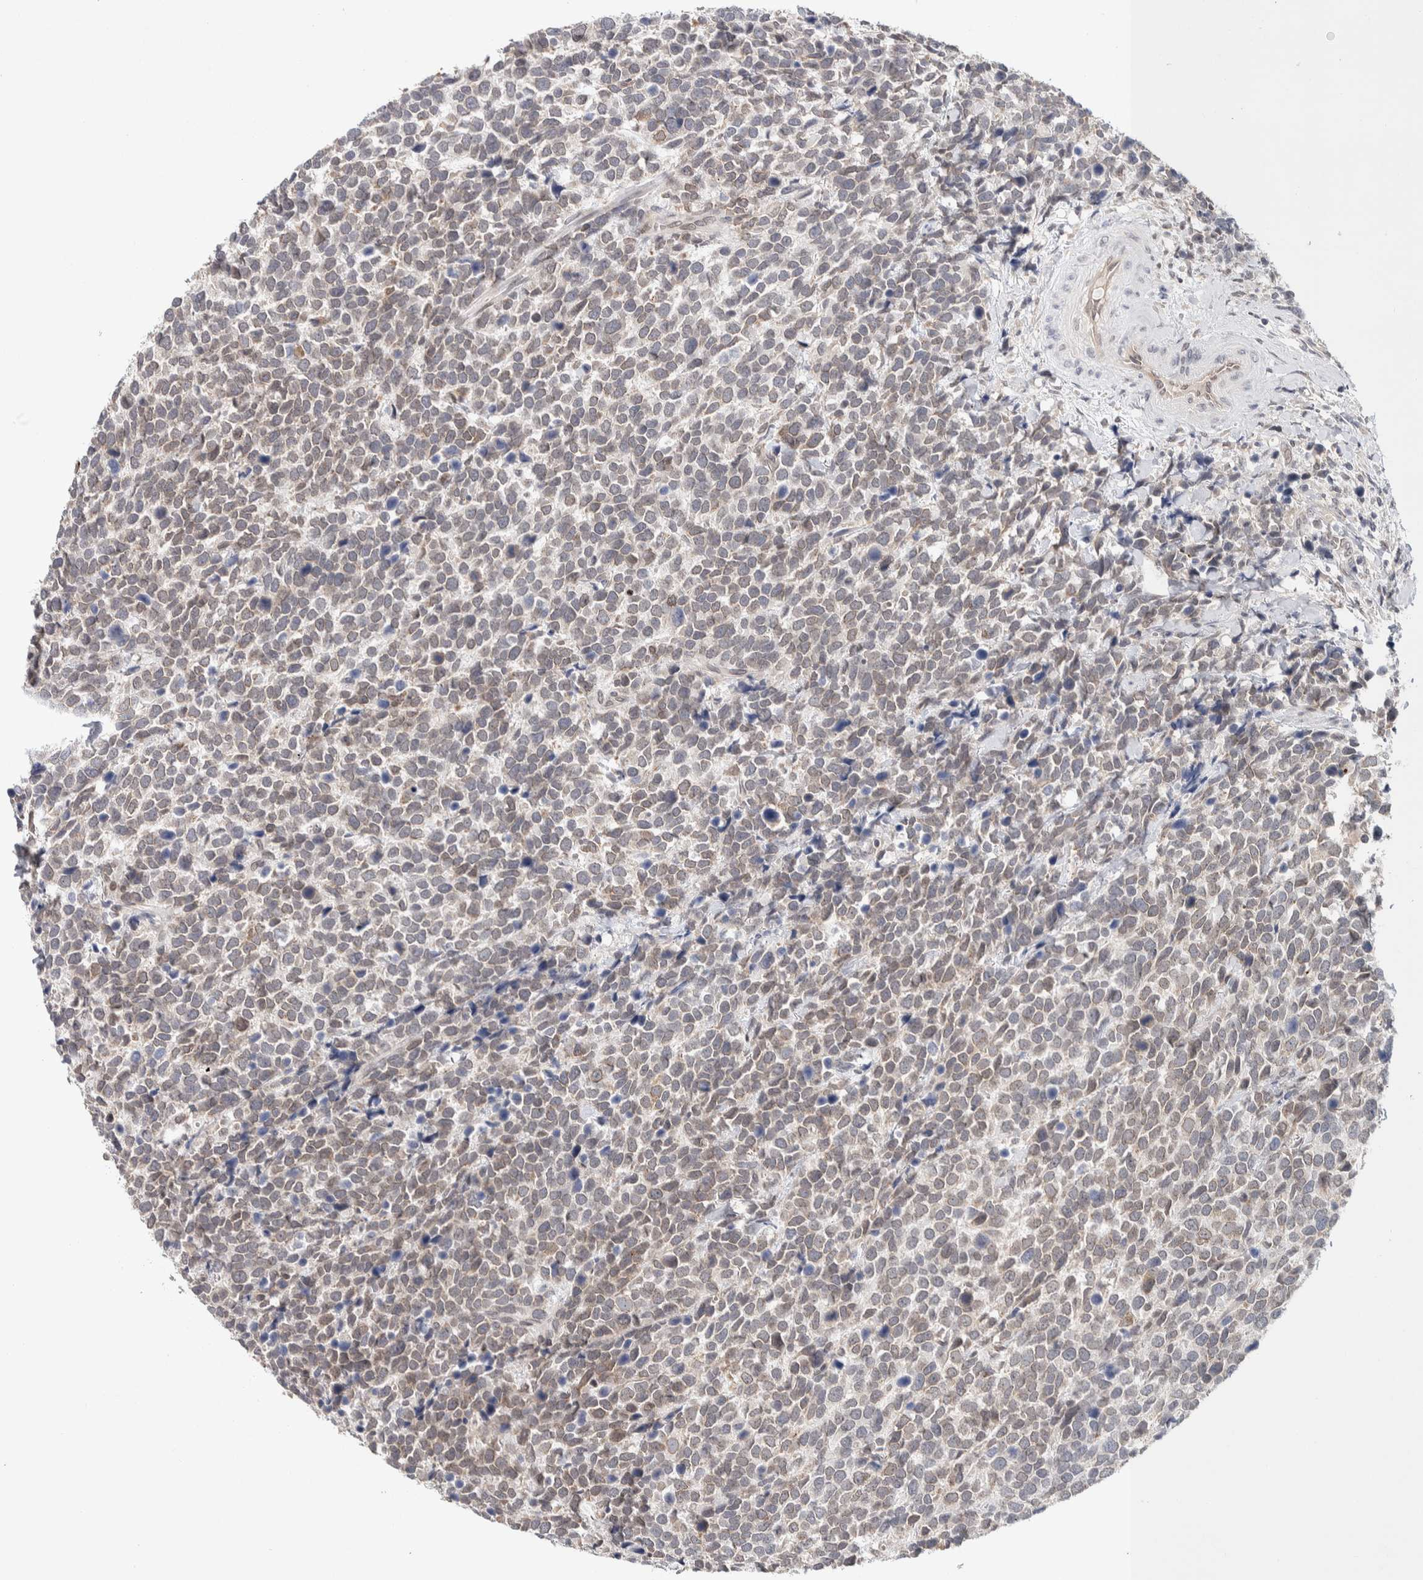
{"staining": {"intensity": "weak", "quantity": "25%-75%", "location": "cytoplasmic/membranous,nuclear"}, "tissue": "urothelial cancer", "cell_type": "Tumor cells", "image_type": "cancer", "snomed": [{"axis": "morphology", "description": "Urothelial carcinoma, High grade"}, {"axis": "topography", "description": "Urinary bladder"}], "caption": "Human urothelial cancer stained for a protein (brown) demonstrates weak cytoplasmic/membranous and nuclear positive staining in approximately 25%-75% of tumor cells.", "gene": "CRAT", "patient": {"sex": "female", "age": 82}}